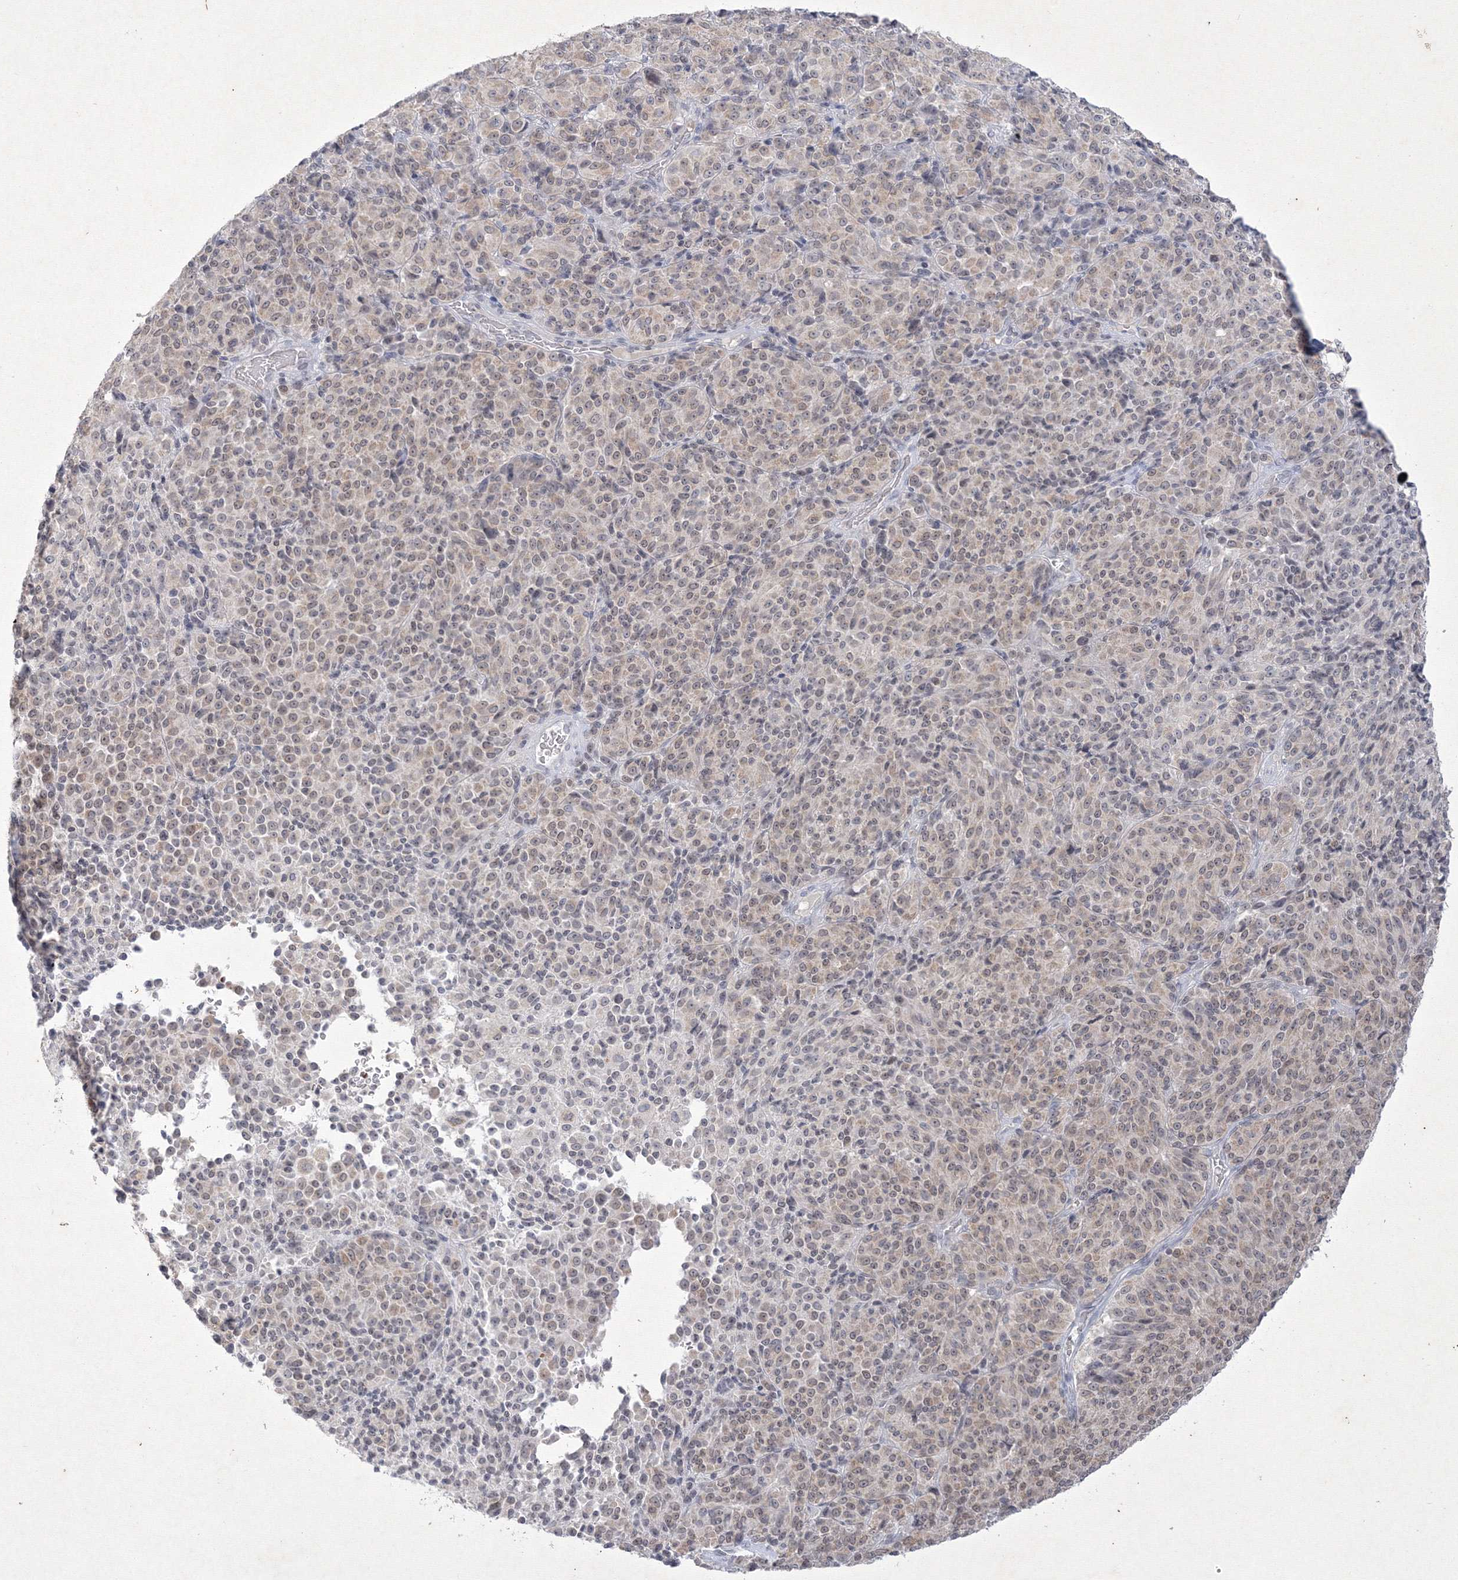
{"staining": {"intensity": "weak", "quantity": "25%-75%", "location": "nuclear"}, "tissue": "melanoma", "cell_type": "Tumor cells", "image_type": "cancer", "snomed": [{"axis": "morphology", "description": "Malignant melanoma, Metastatic site"}, {"axis": "topography", "description": "Brain"}], "caption": "Melanoma was stained to show a protein in brown. There is low levels of weak nuclear staining in approximately 25%-75% of tumor cells.", "gene": "NXPE3", "patient": {"sex": "female", "age": 56}}